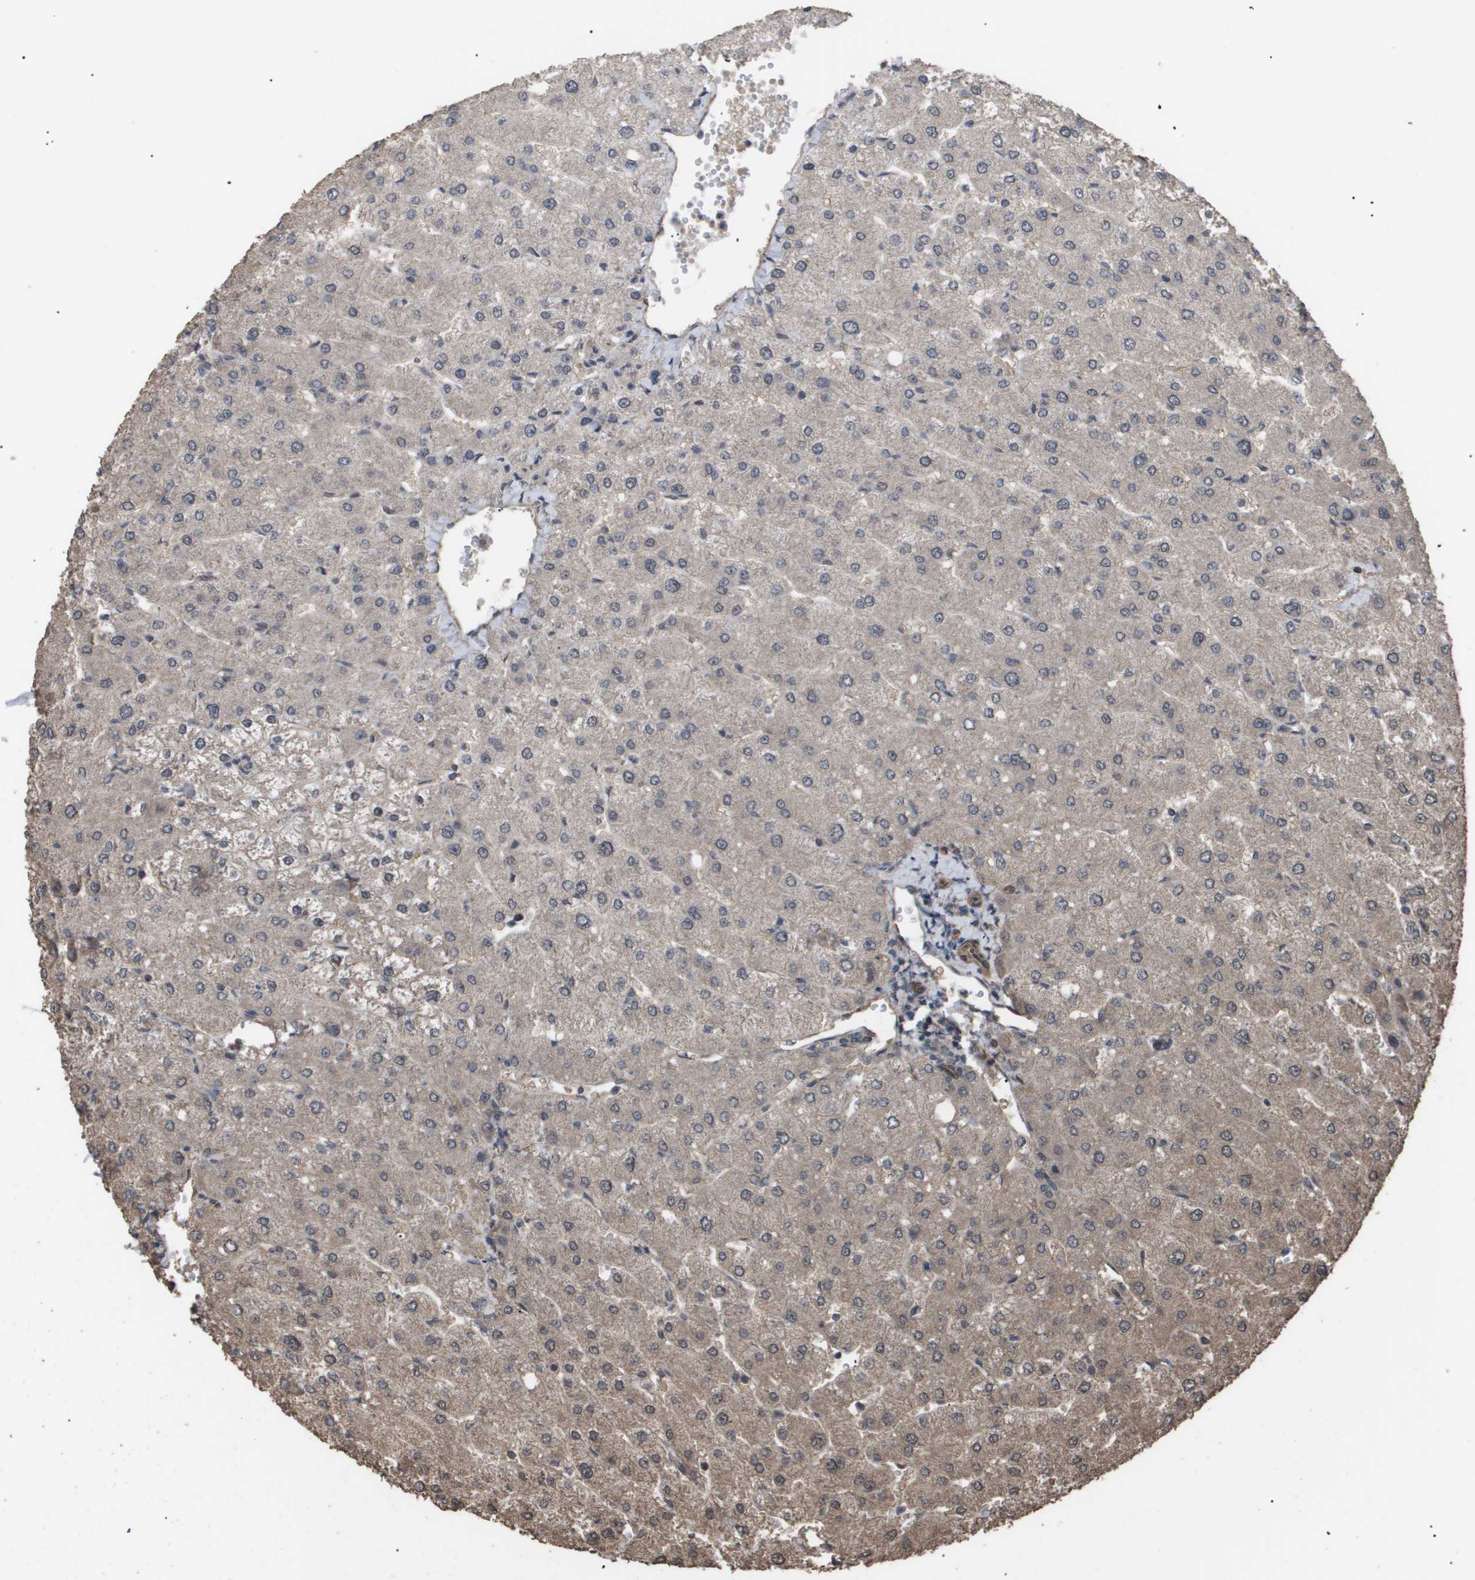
{"staining": {"intensity": "weak", "quantity": ">75%", "location": "cytoplasmic/membranous"}, "tissue": "liver", "cell_type": "Cholangiocytes", "image_type": "normal", "snomed": [{"axis": "morphology", "description": "Normal tissue, NOS"}, {"axis": "topography", "description": "Liver"}], "caption": "Protein analysis of normal liver reveals weak cytoplasmic/membranous expression in about >75% of cholangiocytes.", "gene": "CUL5", "patient": {"sex": "male", "age": 55}}